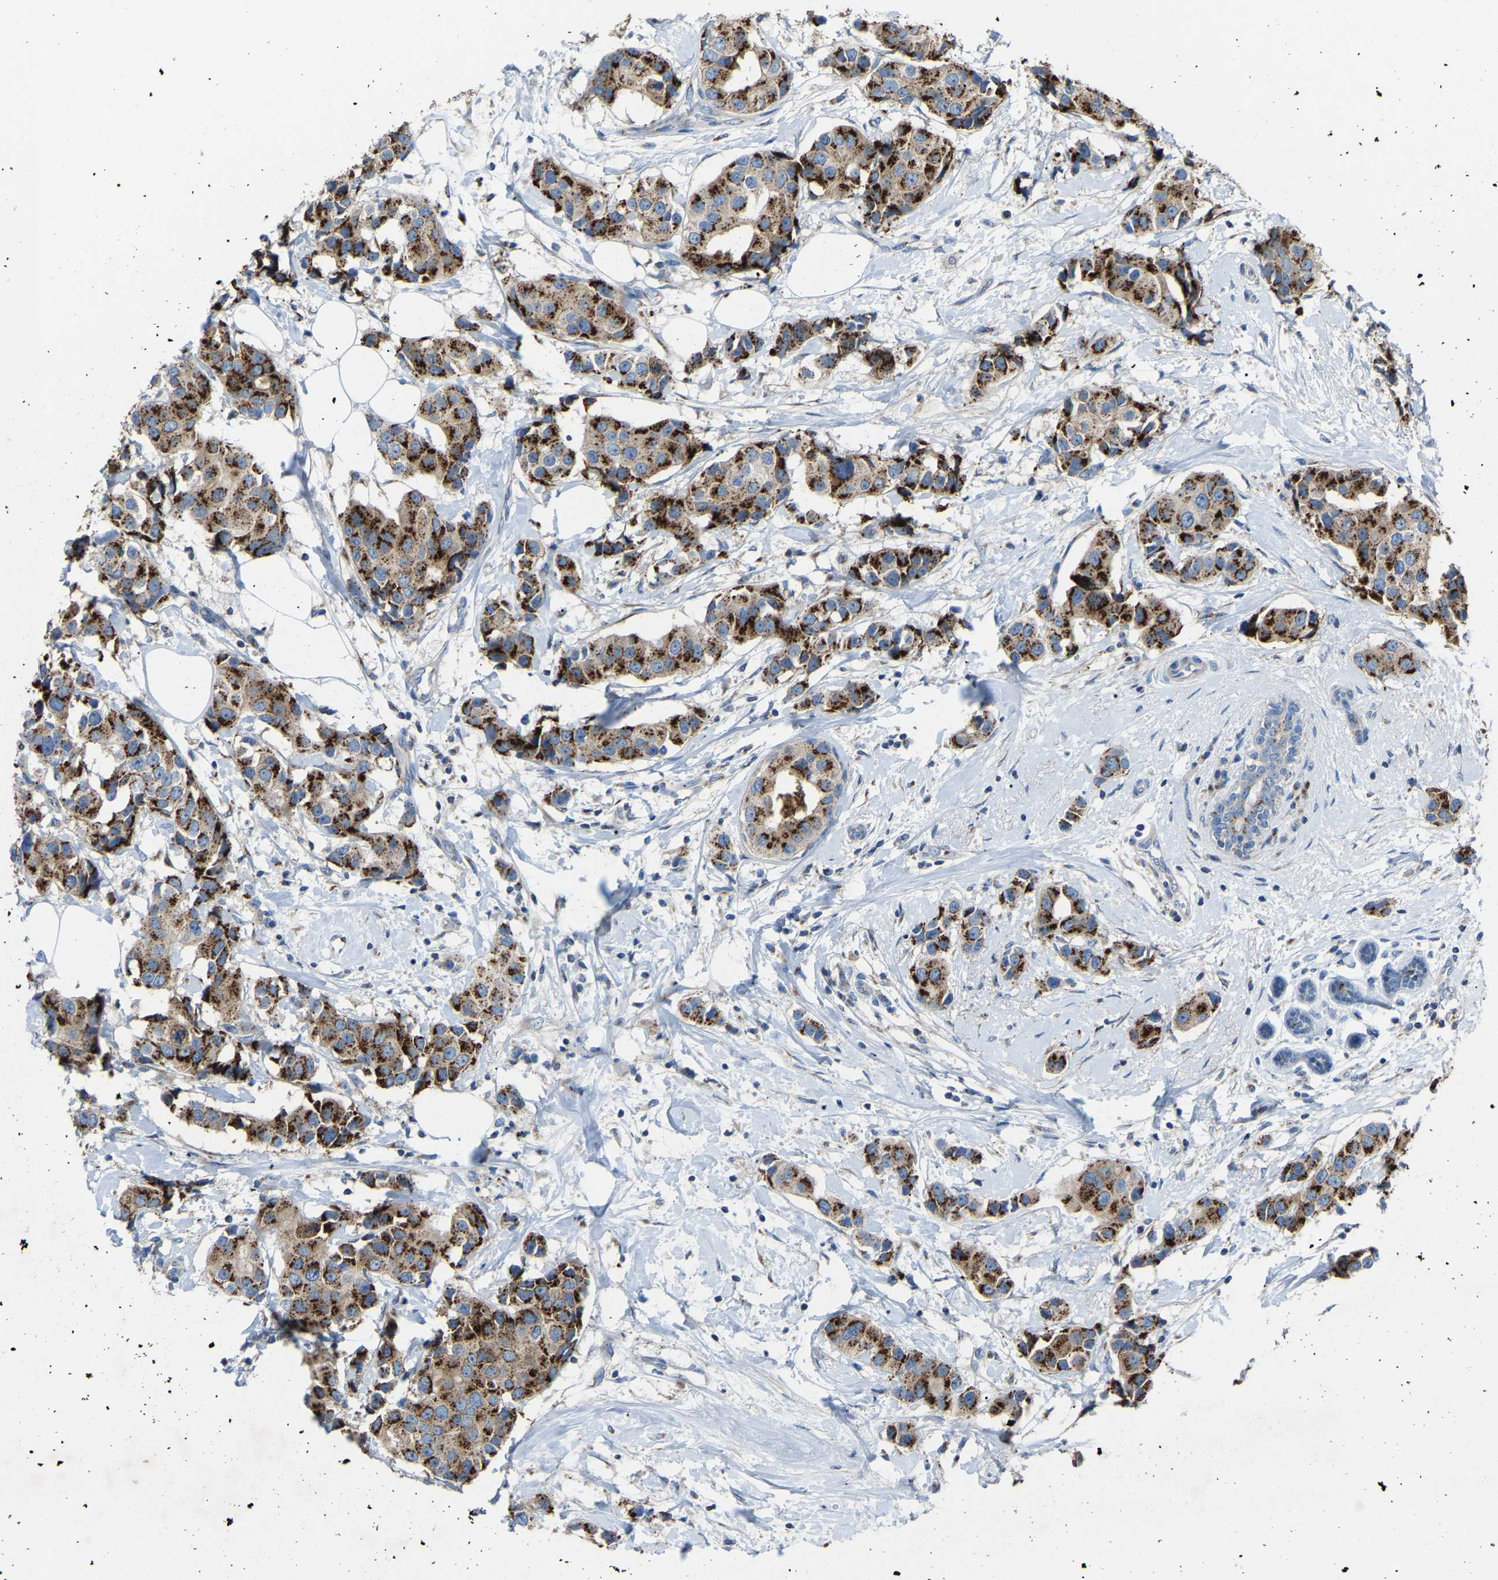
{"staining": {"intensity": "strong", "quantity": ">75%", "location": "cytoplasmic/membranous"}, "tissue": "breast cancer", "cell_type": "Tumor cells", "image_type": "cancer", "snomed": [{"axis": "morphology", "description": "Normal tissue, NOS"}, {"axis": "morphology", "description": "Duct carcinoma"}, {"axis": "topography", "description": "Breast"}], "caption": "Human breast cancer (invasive ductal carcinoma) stained with a protein marker reveals strong staining in tumor cells.", "gene": "CANT1", "patient": {"sex": "female", "age": 39}}